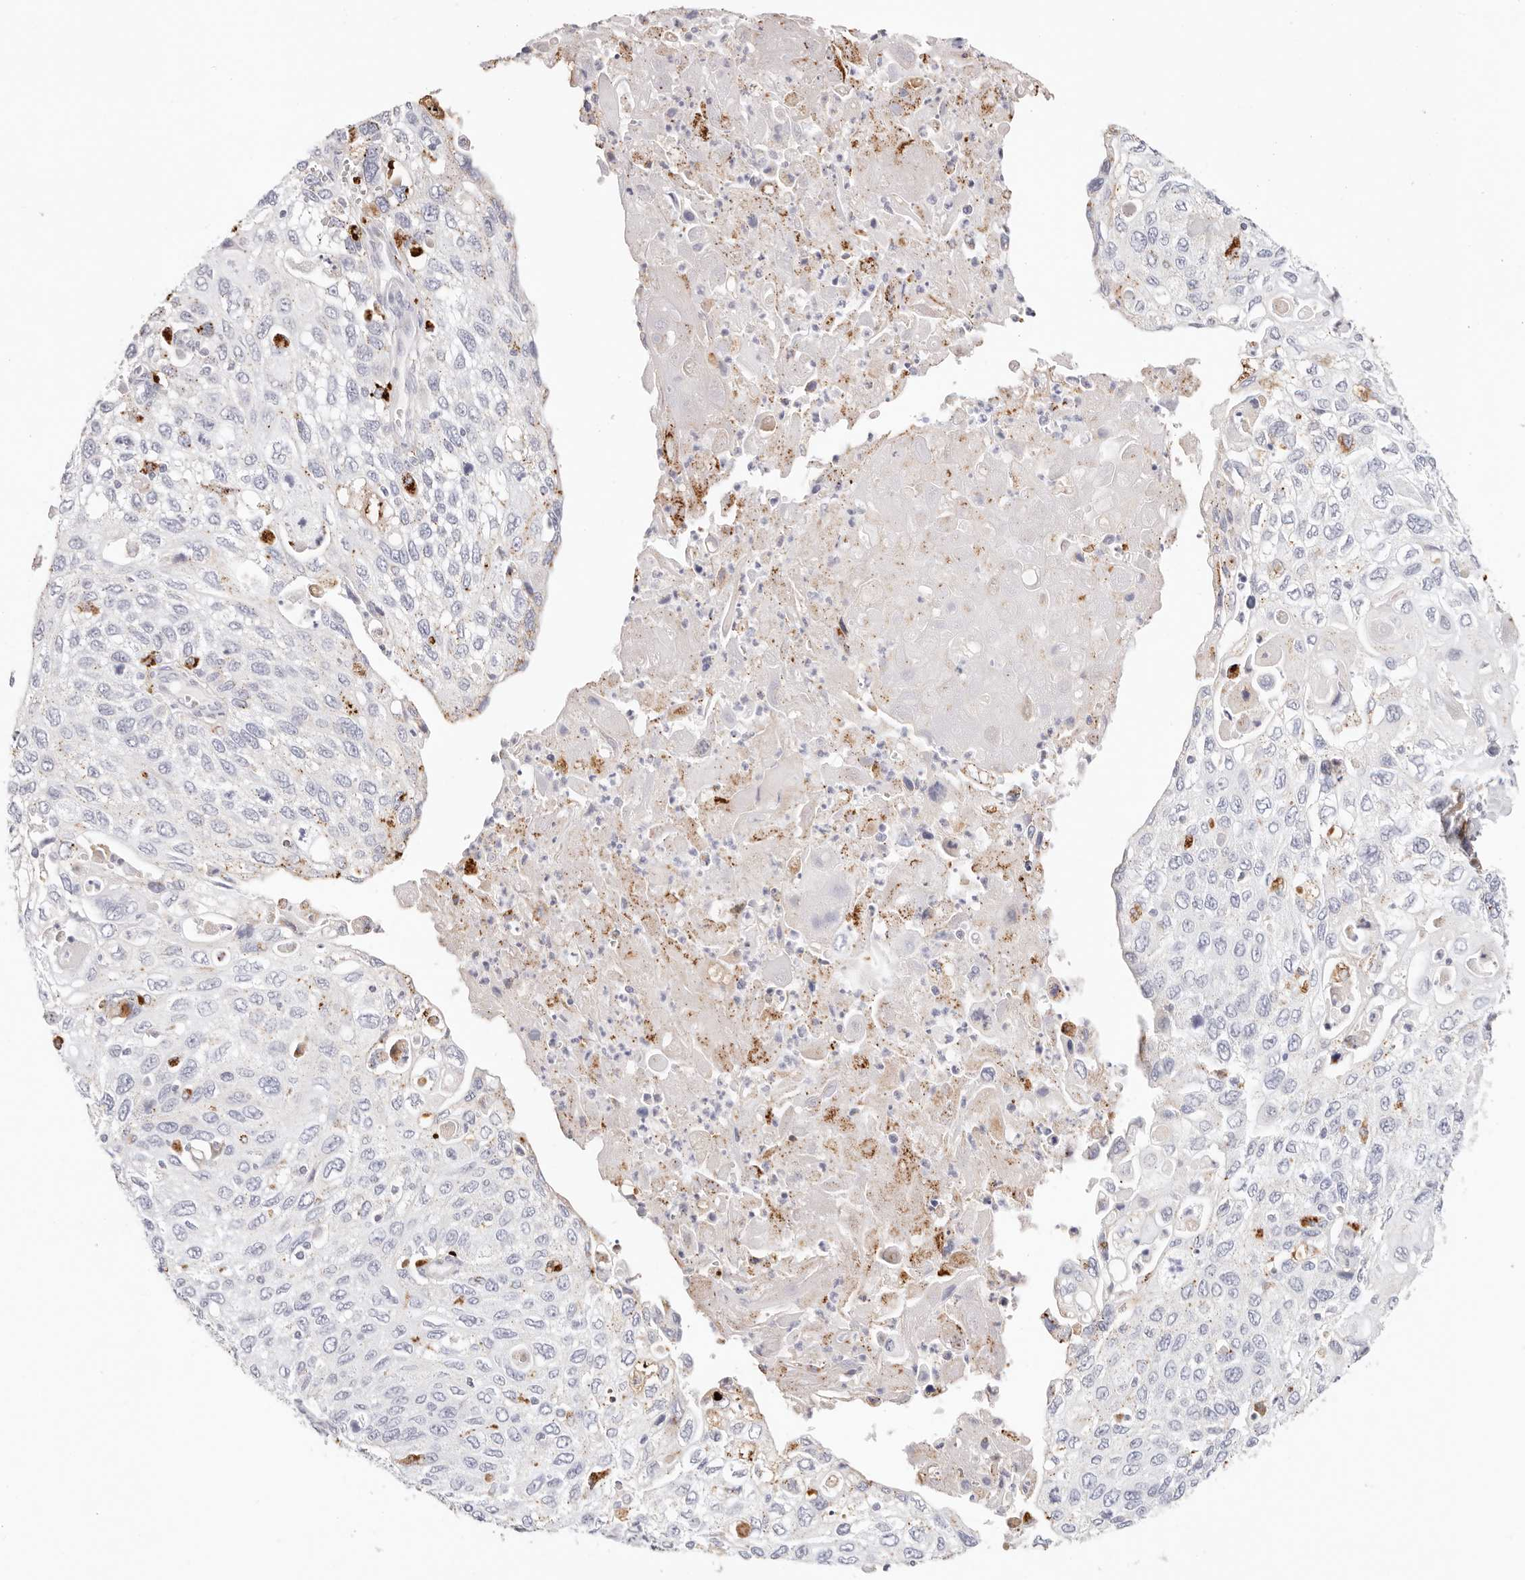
{"staining": {"intensity": "moderate", "quantity": "<25%", "location": "cytoplasmic/membranous"}, "tissue": "cervical cancer", "cell_type": "Tumor cells", "image_type": "cancer", "snomed": [{"axis": "morphology", "description": "Squamous cell carcinoma, NOS"}, {"axis": "topography", "description": "Cervix"}], "caption": "This is an image of immunohistochemistry staining of cervical cancer (squamous cell carcinoma), which shows moderate expression in the cytoplasmic/membranous of tumor cells.", "gene": "STKLD1", "patient": {"sex": "female", "age": 70}}